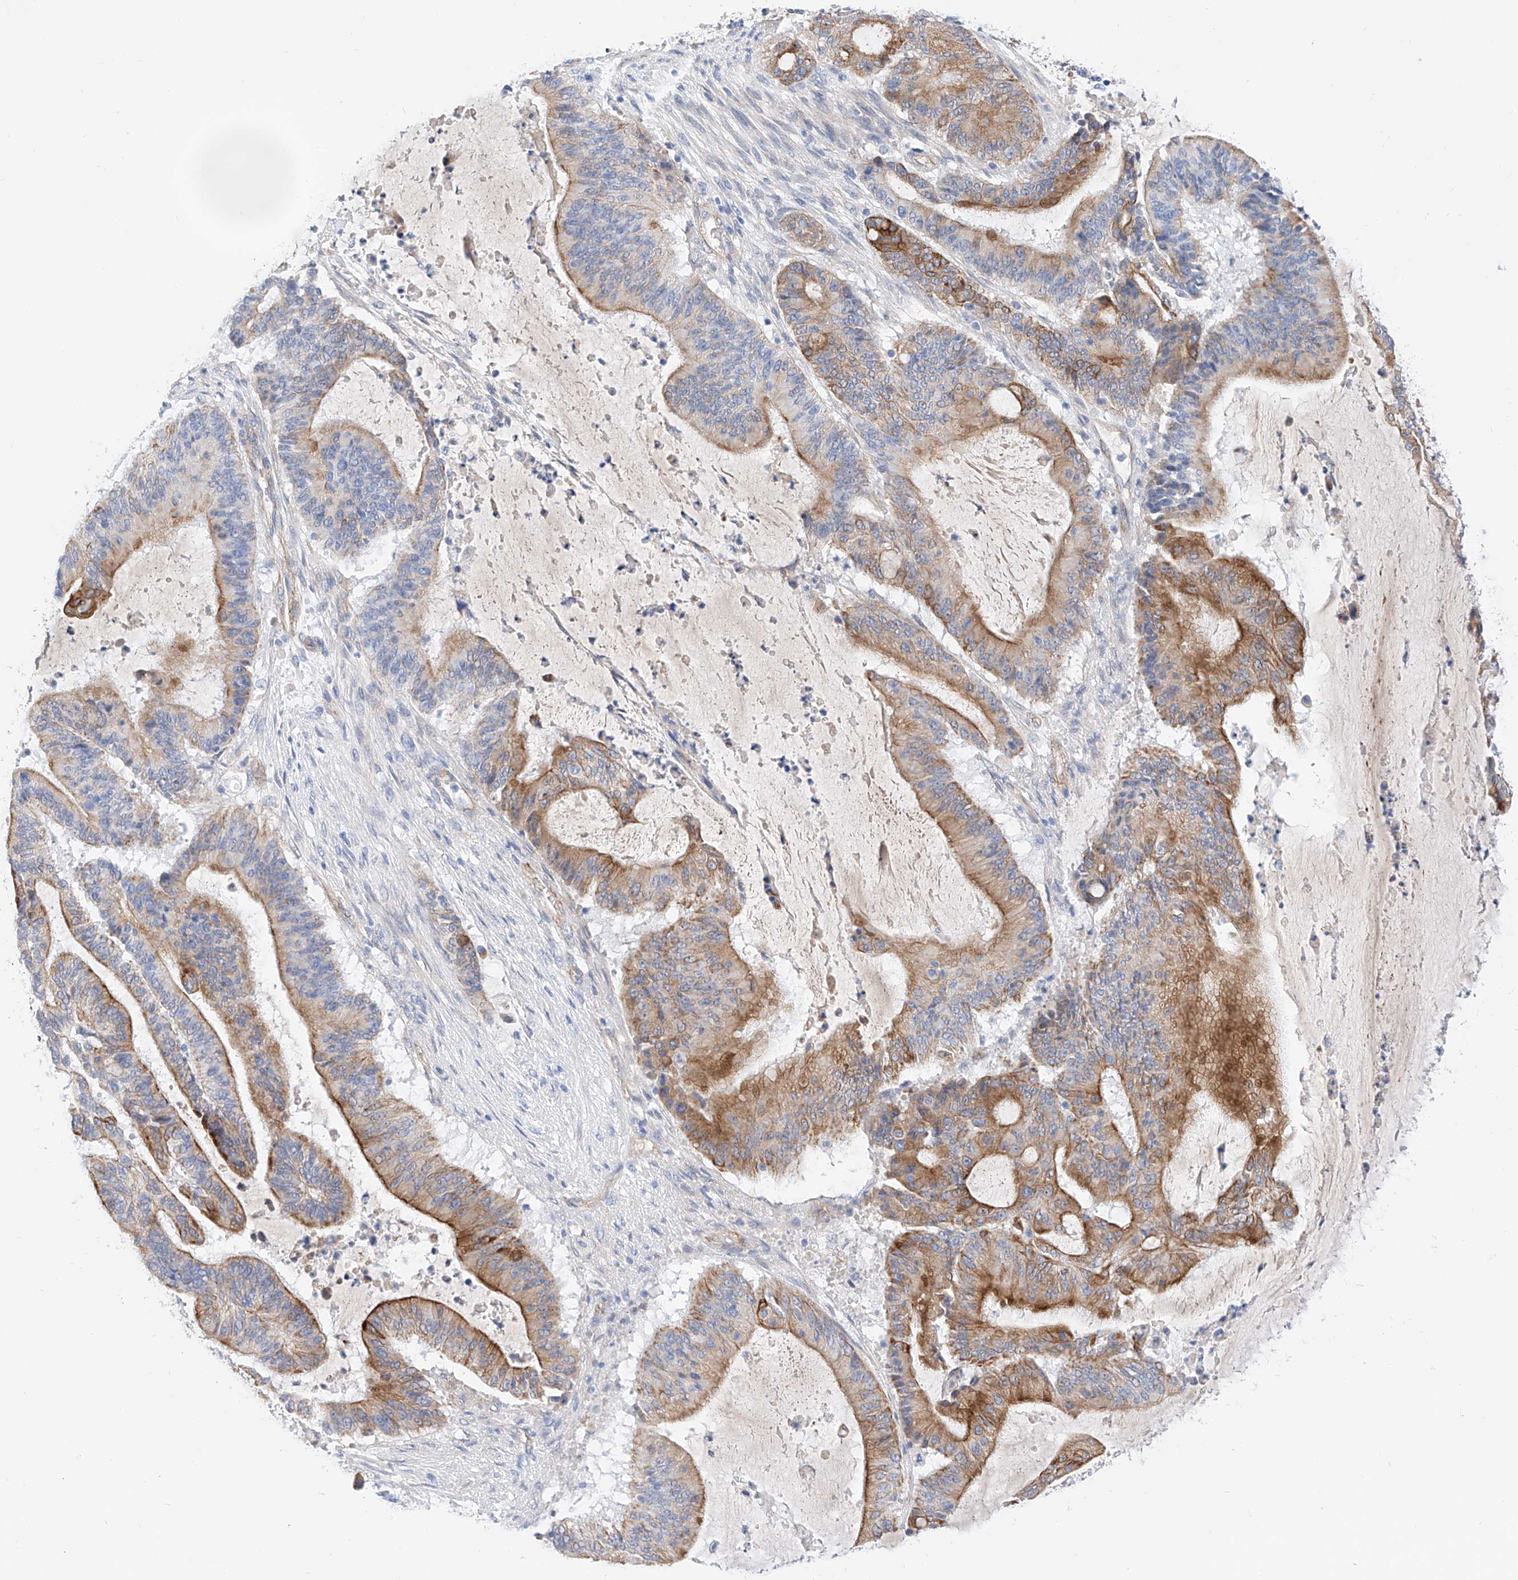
{"staining": {"intensity": "moderate", "quantity": ">75%", "location": "cytoplasmic/membranous"}, "tissue": "liver cancer", "cell_type": "Tumor cells", "image_type": "cancer", "snomed": [{"axis": "morphology", "description": "Normal tissue, NOS"}, {"axis": "morphology", "description": "Cholangiocarcinoma"}, {"axis": "topography", "description": "Liver"}, {"axis": "topography", "description": "Peripheral nerve tissue"}], "caption": "A medium amount of moderate cytoplasmic/membranous positivity is seen in about >75% of tumor cells in liver cancer (cholangiocarcinoma) tissue. Using DAB (brown) and hematoxylin (blue) stains, captured at high magnification using brightfield microscopy.", "gene": "SBSPON", "patient": {"sex": "female", "age": 73}}